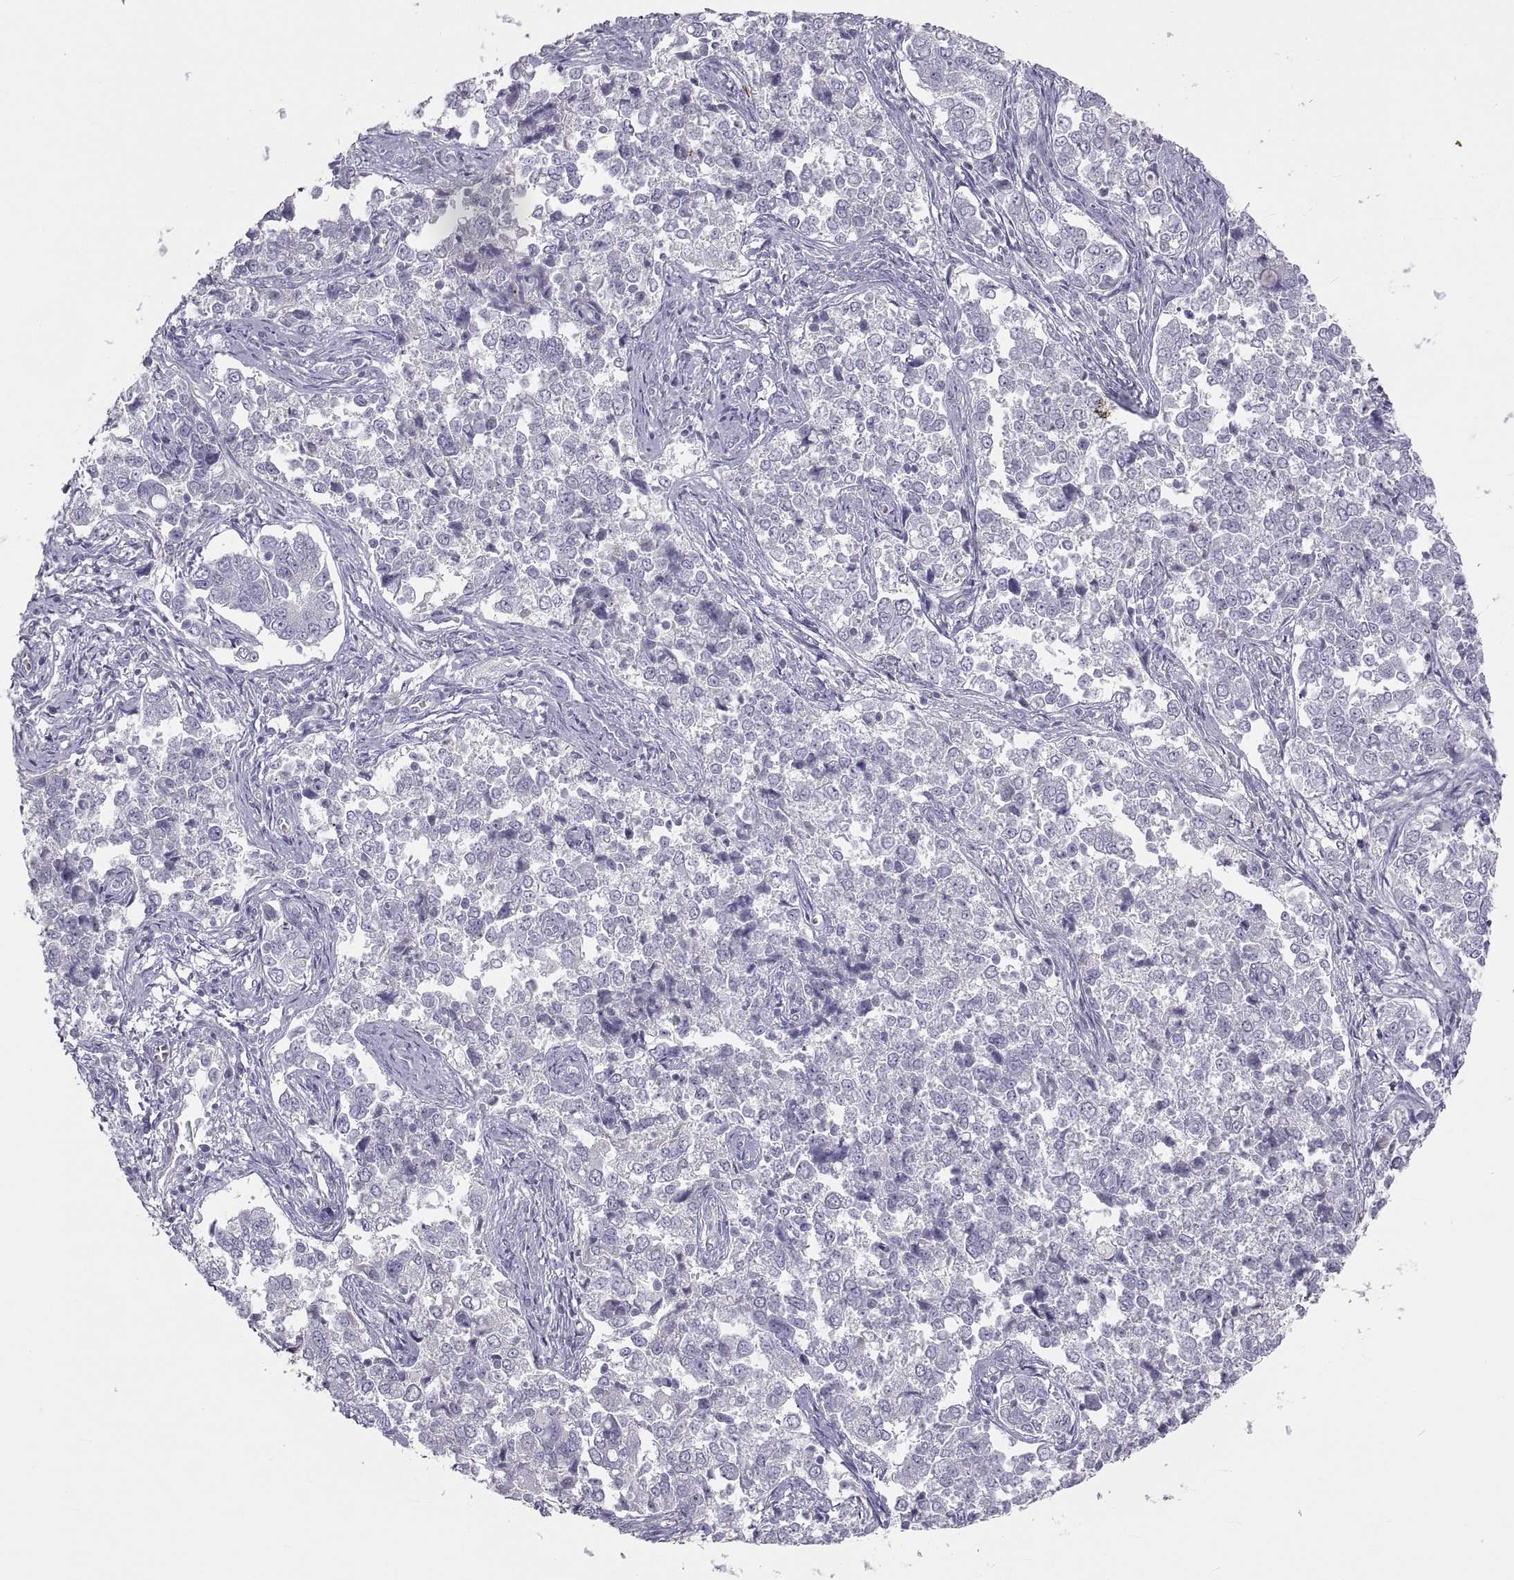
{"staining": {"intensity": "negative", "quantity": "none", "location": "none"}, "tissue": "endometrial cancer", "cell_type": "Tumor cells", "image_type": "cancer", "snomed": [{"axis": "morphology", "description": "Adenocarcinoma, NOS"}, {"axis": "topography", "description": "Endometrium"}], "caption": "Immunohistochemistry (IHC) image of endometrial cancer stained for a protein (brown), which exhibits no expression in tumor cells. (Stains: DAB (3,3'-diaminobenzidine) IHC with hematoxylin counter stain, Microscopy: brightfield microscopy at high magnification).", "gene": "CRYBB3", "patient": {"sex": "female", "age": 43}}